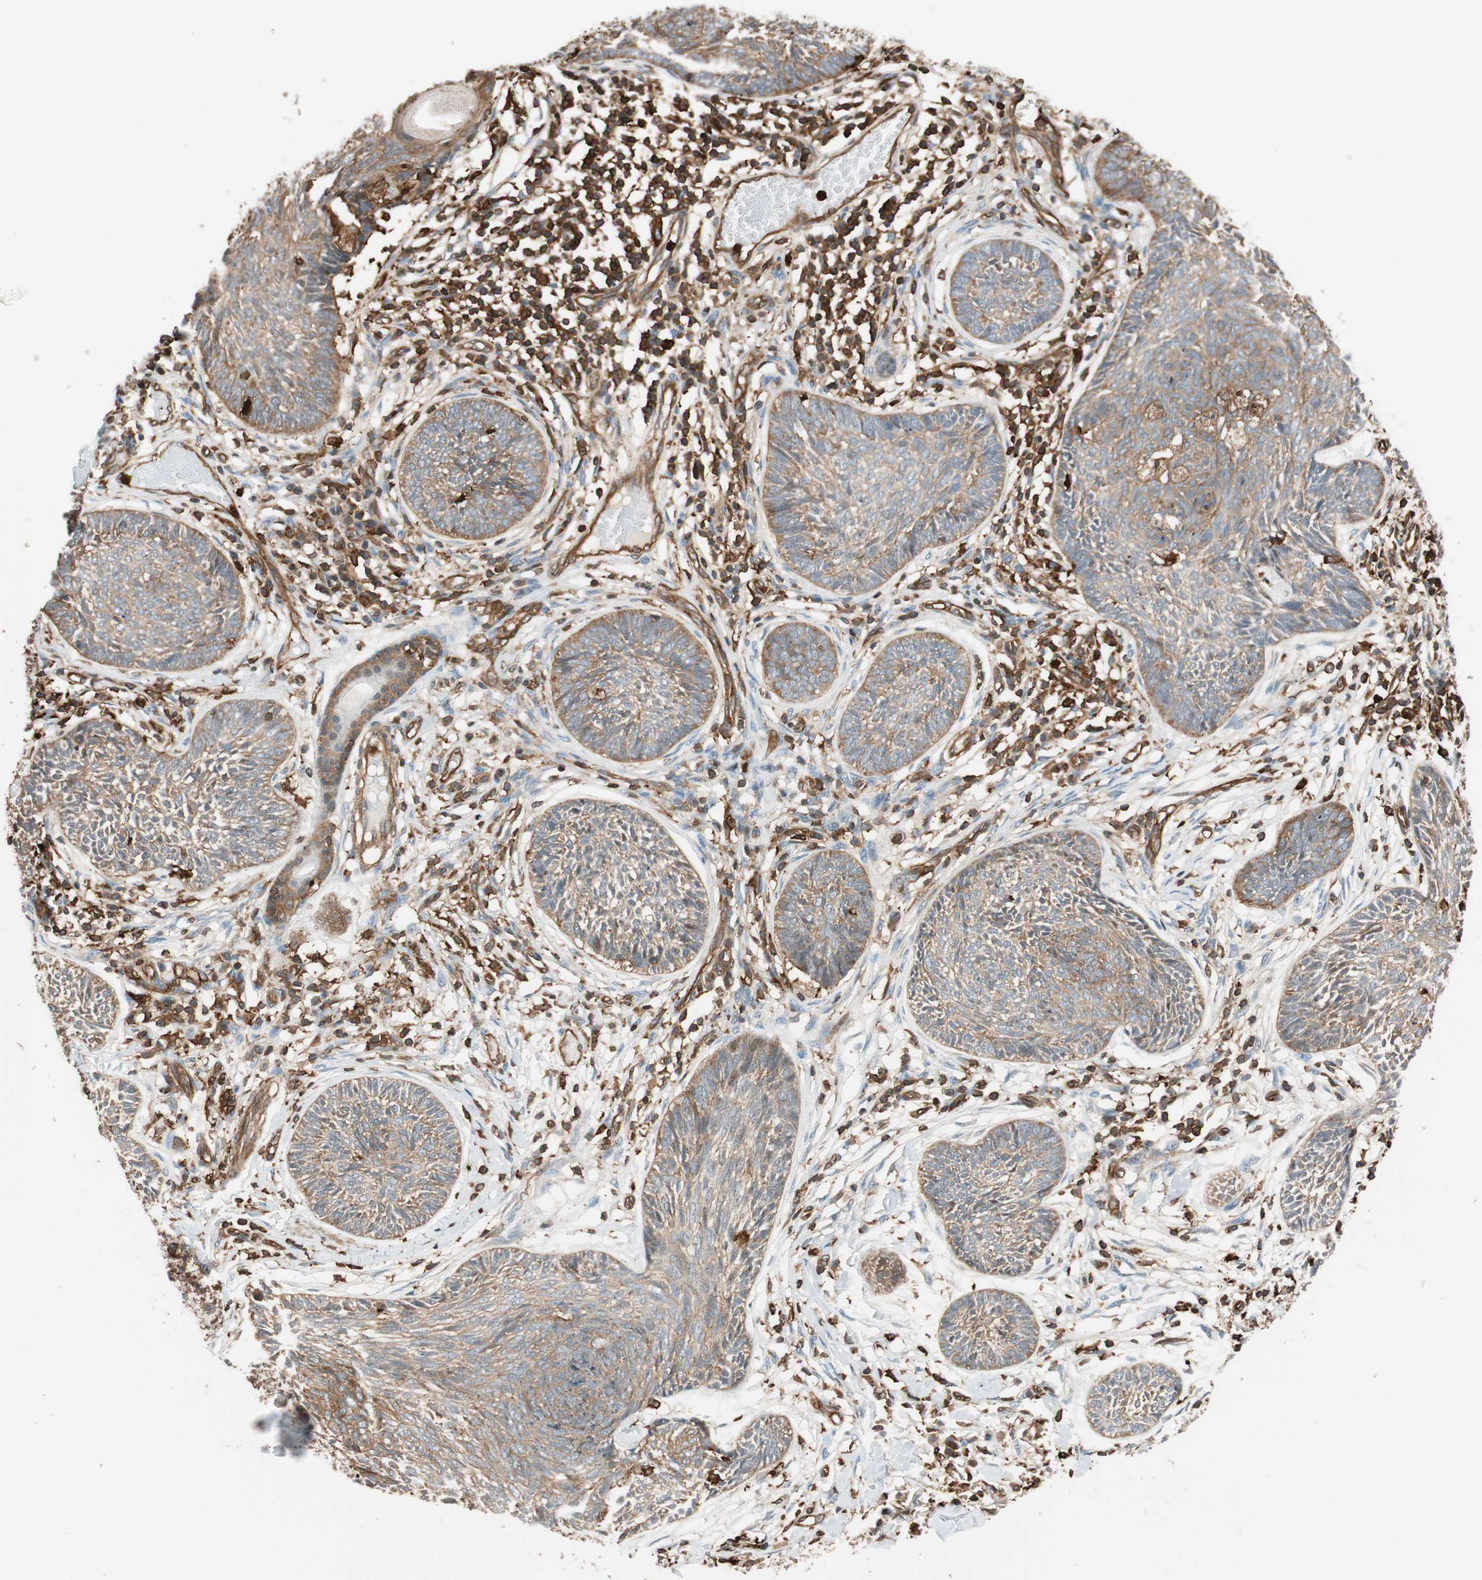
{"staining": {"intensity": "moderate", "quantity": ">75%", "location": "cytoplasmic/membranous"}, "tissue": "skin cancer", "cell_type": "Tumor cells", "image_type": "cancer", "snomed": [{"axis": "morphology", "description": "Papilloma, NOS"}, {"axis": "morphology", "description": "Basal cell carcinoma"}, {"axis": "topography", "description": "Skin"}], "caption": "Basal cell carcinoma (skin) stained with immunohistochemistry (IHC) demonstrates moderate cytoplasmic/membranous positivity in approximately >75% of tumor cells. (DAB (3,3'-diaminobenzidine) = brown stain, brightfield microscopy at high magnification).", "gene": "VASP", "patient": {"sex": "male", "age": 87}}